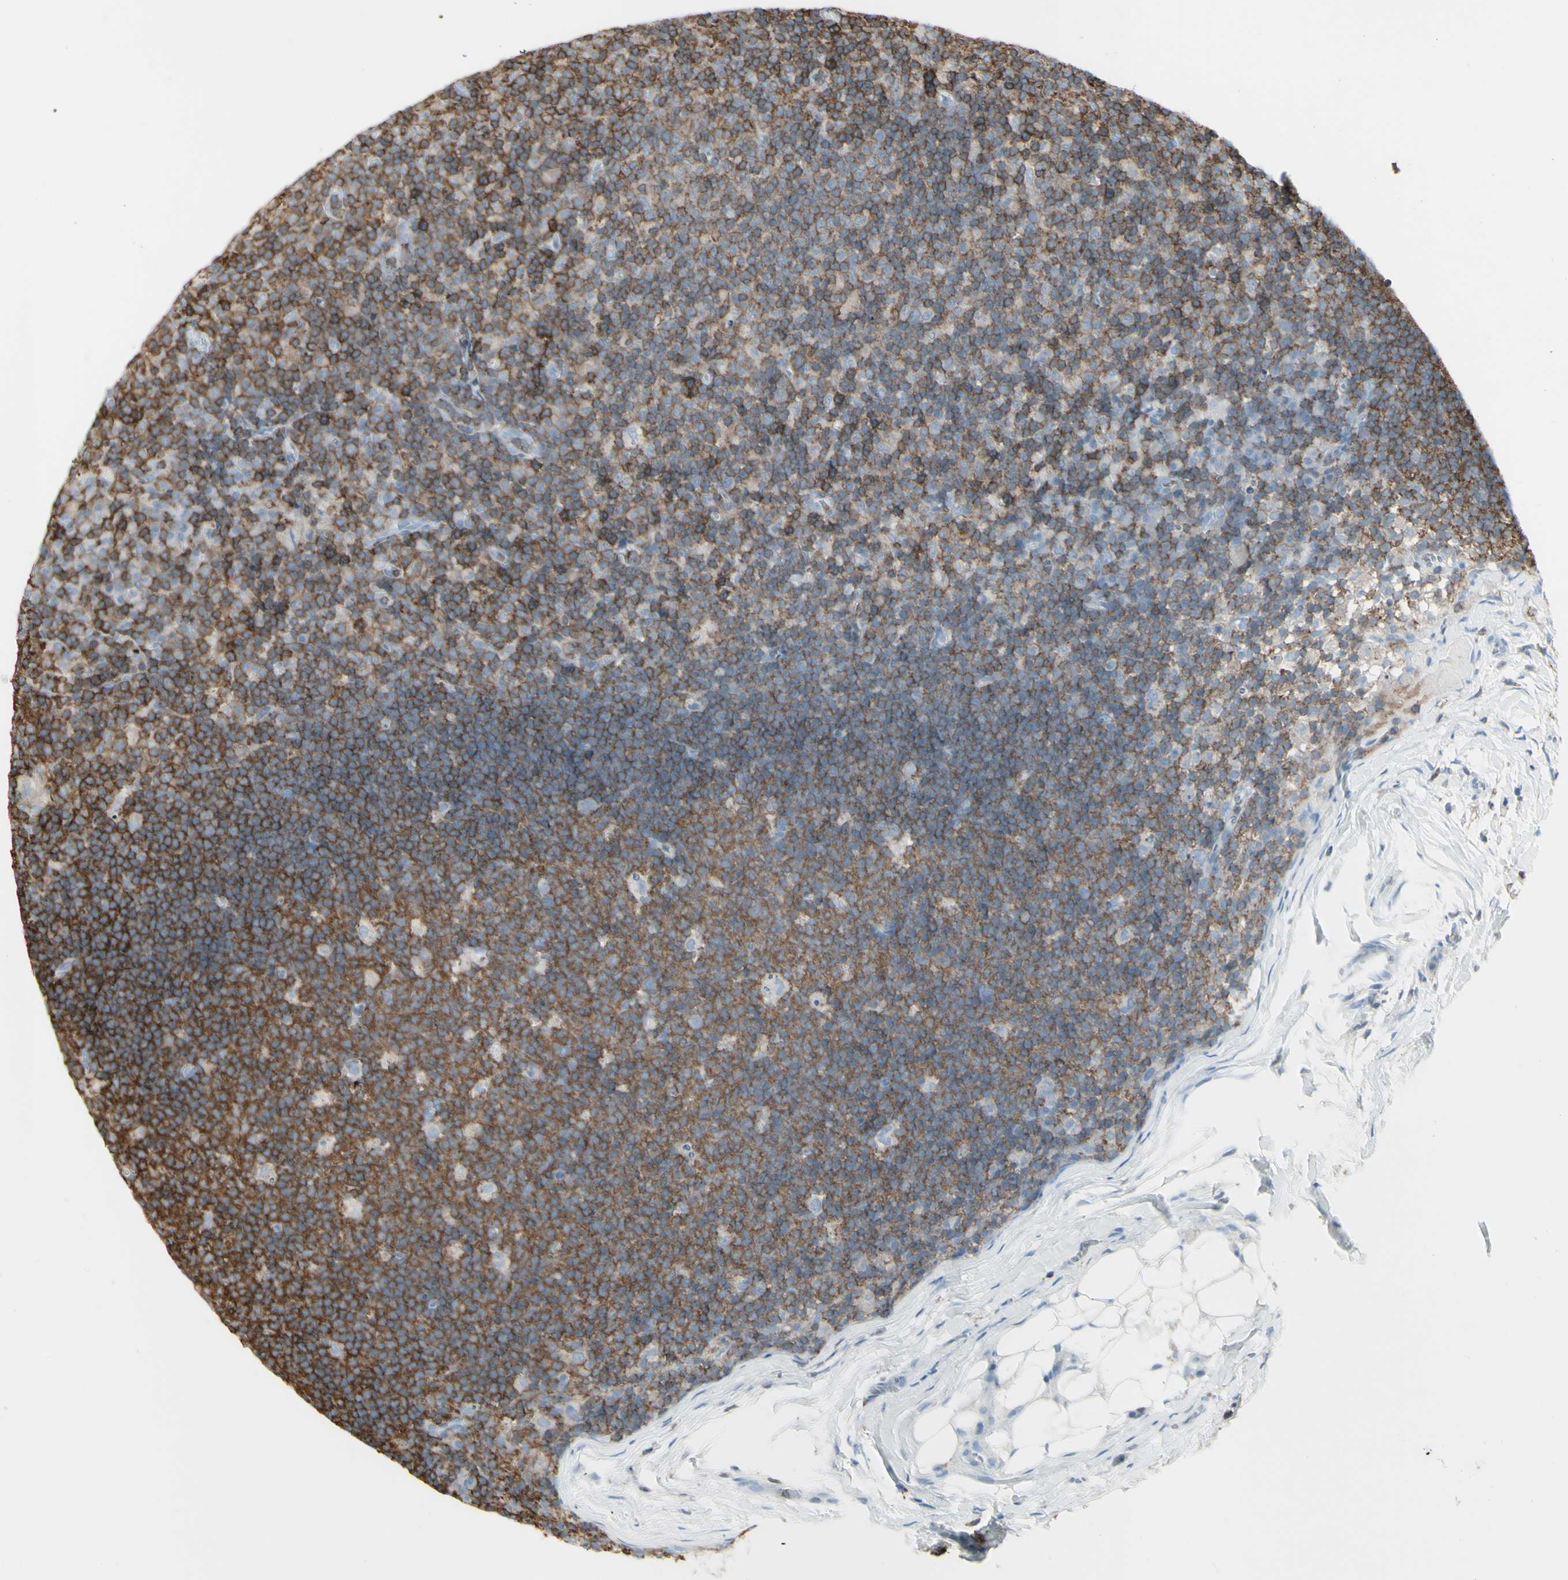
{"staining": {"intensity": "moderate", "quantity": ">75%", "location": "cytoplasmic/membranous"}, "tissue": "lymph node", "cell_type": "Germinal center cells", "image_type": "normal", "snomed": [{"axis": "morphology", "description": "Normal tissue, NOS"}, {"axis": "morphology", "description": "Inflammation, NOS"}, {"axis": "topography", "description": "Lymph node"}], "caption": "IHC photomicrograph of unremarkable lymph node: human lymph node stained using immunohistochemistry shows medium levels of moderate protein expression localized specifically in the cytoplasmic/membranous of germinal center cells, appearing as a cytoplasmic/membranous brown color.", "gene": "NRG1", "patient": {"sex": "male", "age": 55}}